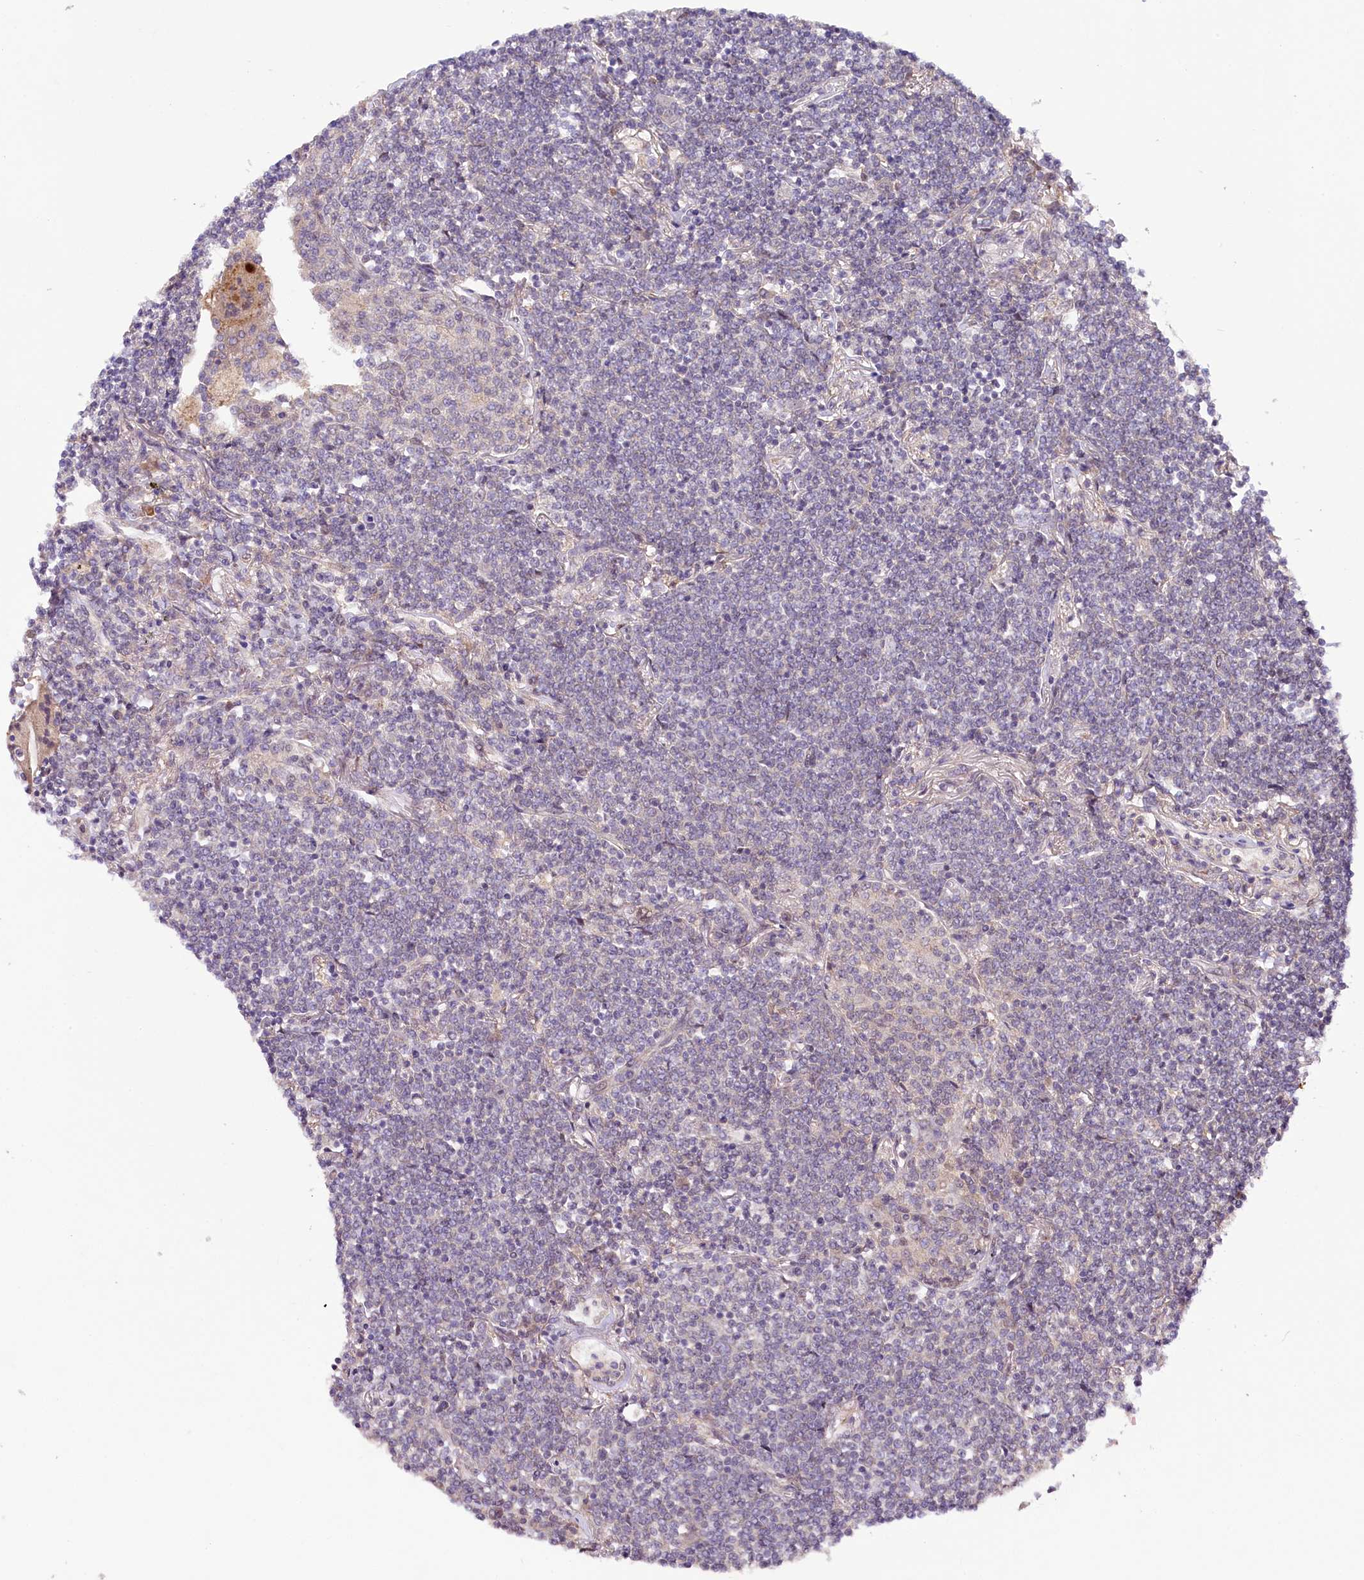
{"staining": {"intensity": "negative", "quantity": "none", "location": "none"}, "tissue": "lymphoma", "cell_type": "Tumor cells", "image_type": "cancer", "snomed": [{"axis": "morphology", "description": "Malignant lymphoma, non-Hodgkin's type, Low grade"}, {"axis": "topography", "description": "Lung"}], "caption": "The IHC micrograph has no significant staining in tumor cells of lymphoma tissue.", "gene": "PHLDB1", "patient": {"sex": "female", "age": 71}}